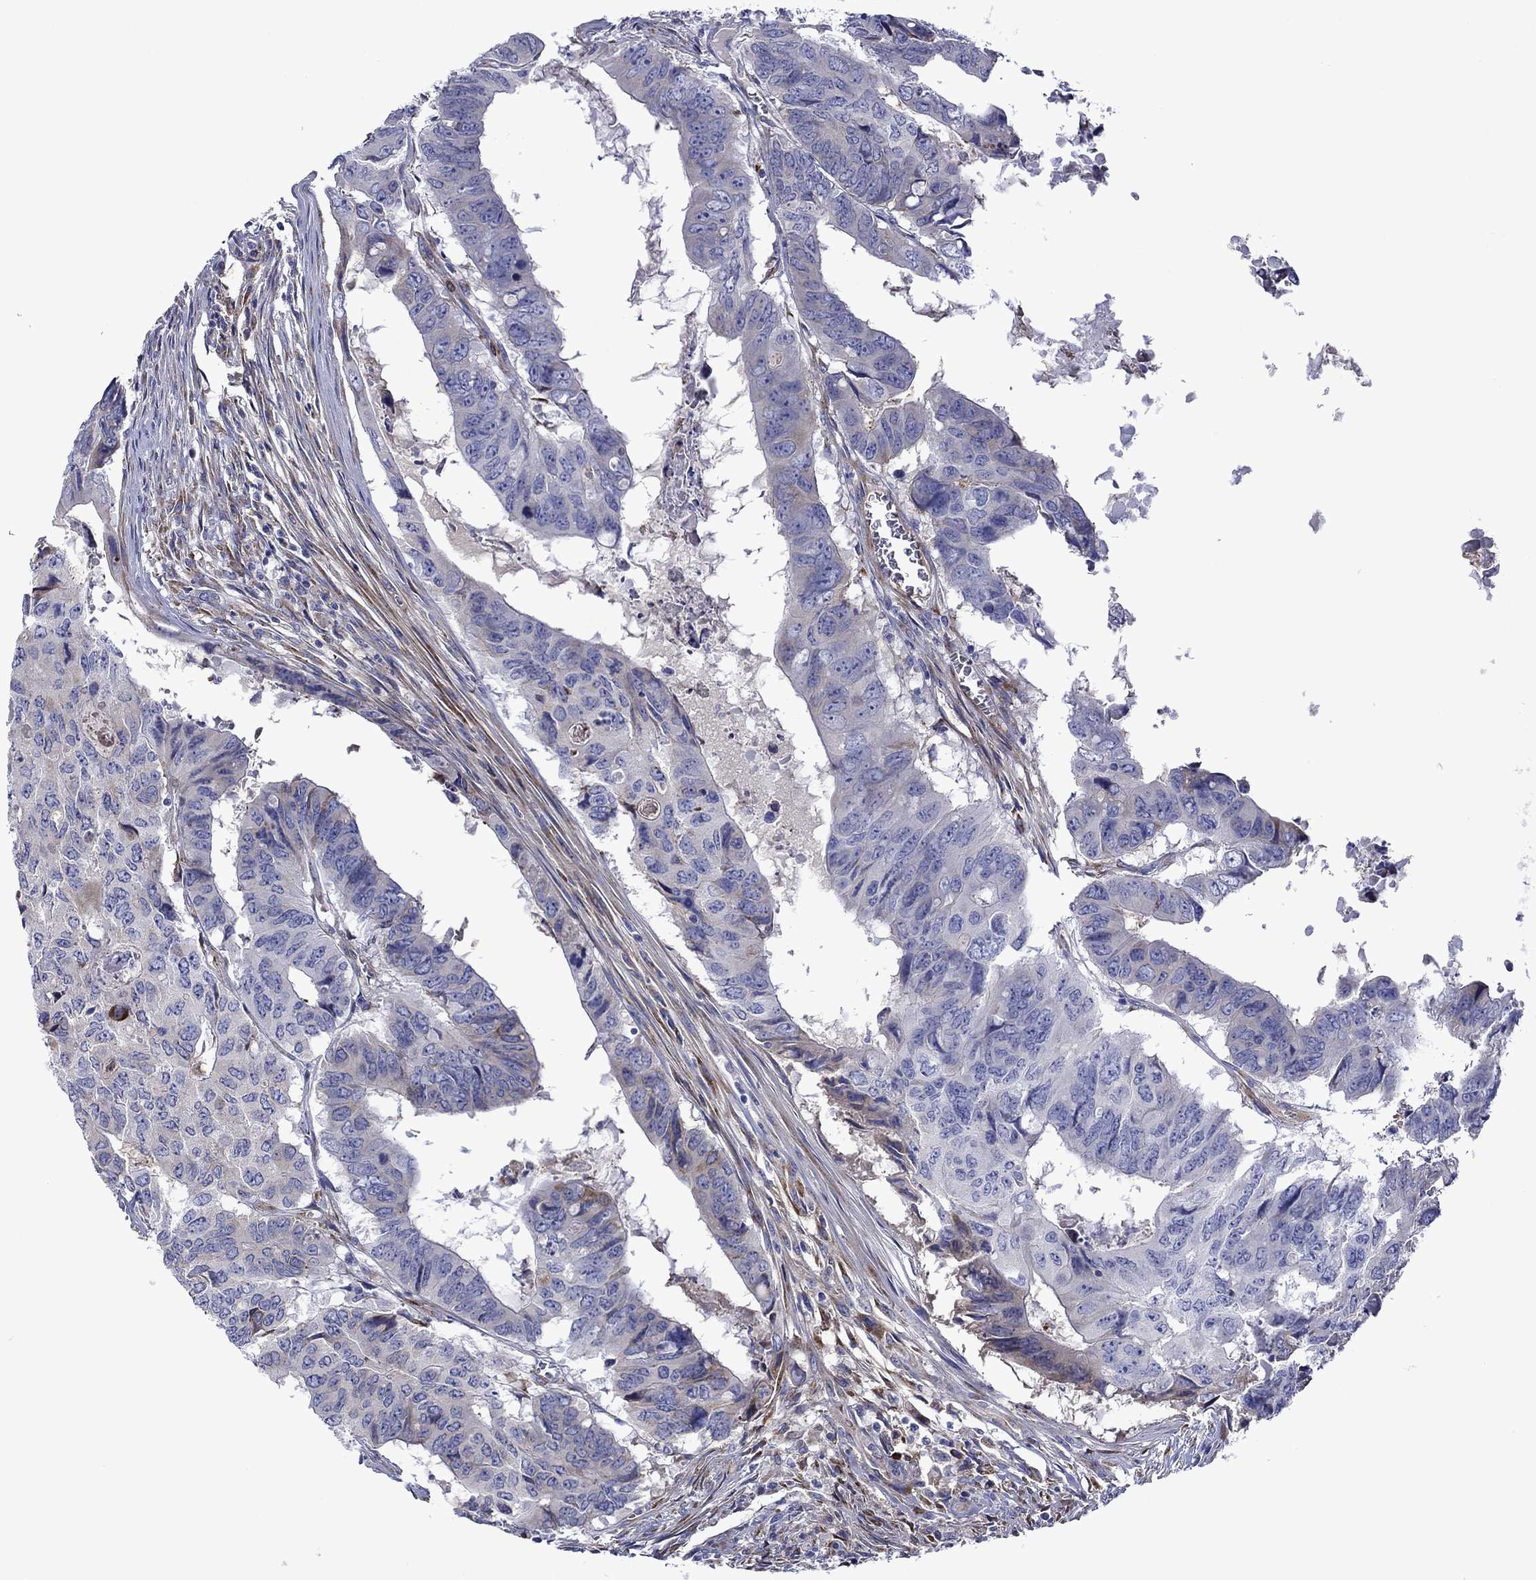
{"staining": {"intensity": "negative", "quantity": "none", "location": "none"}, "tissue": "colorectal cancer", "cell_type": "Tumor cells", "image_type": "cancer", "snomed": [{"axis": "morphology", "description": "Adenocarcinoma, NOS"}, {"axis": "topography", "description": "Colon"}], "caption": "Adenocarcinoma (colorectal) was stained to show a protein in brown. There is no significant positivity in tumor cells.", "gene": "HSPG2", "patient": {"sex": "male", "age": 79}}